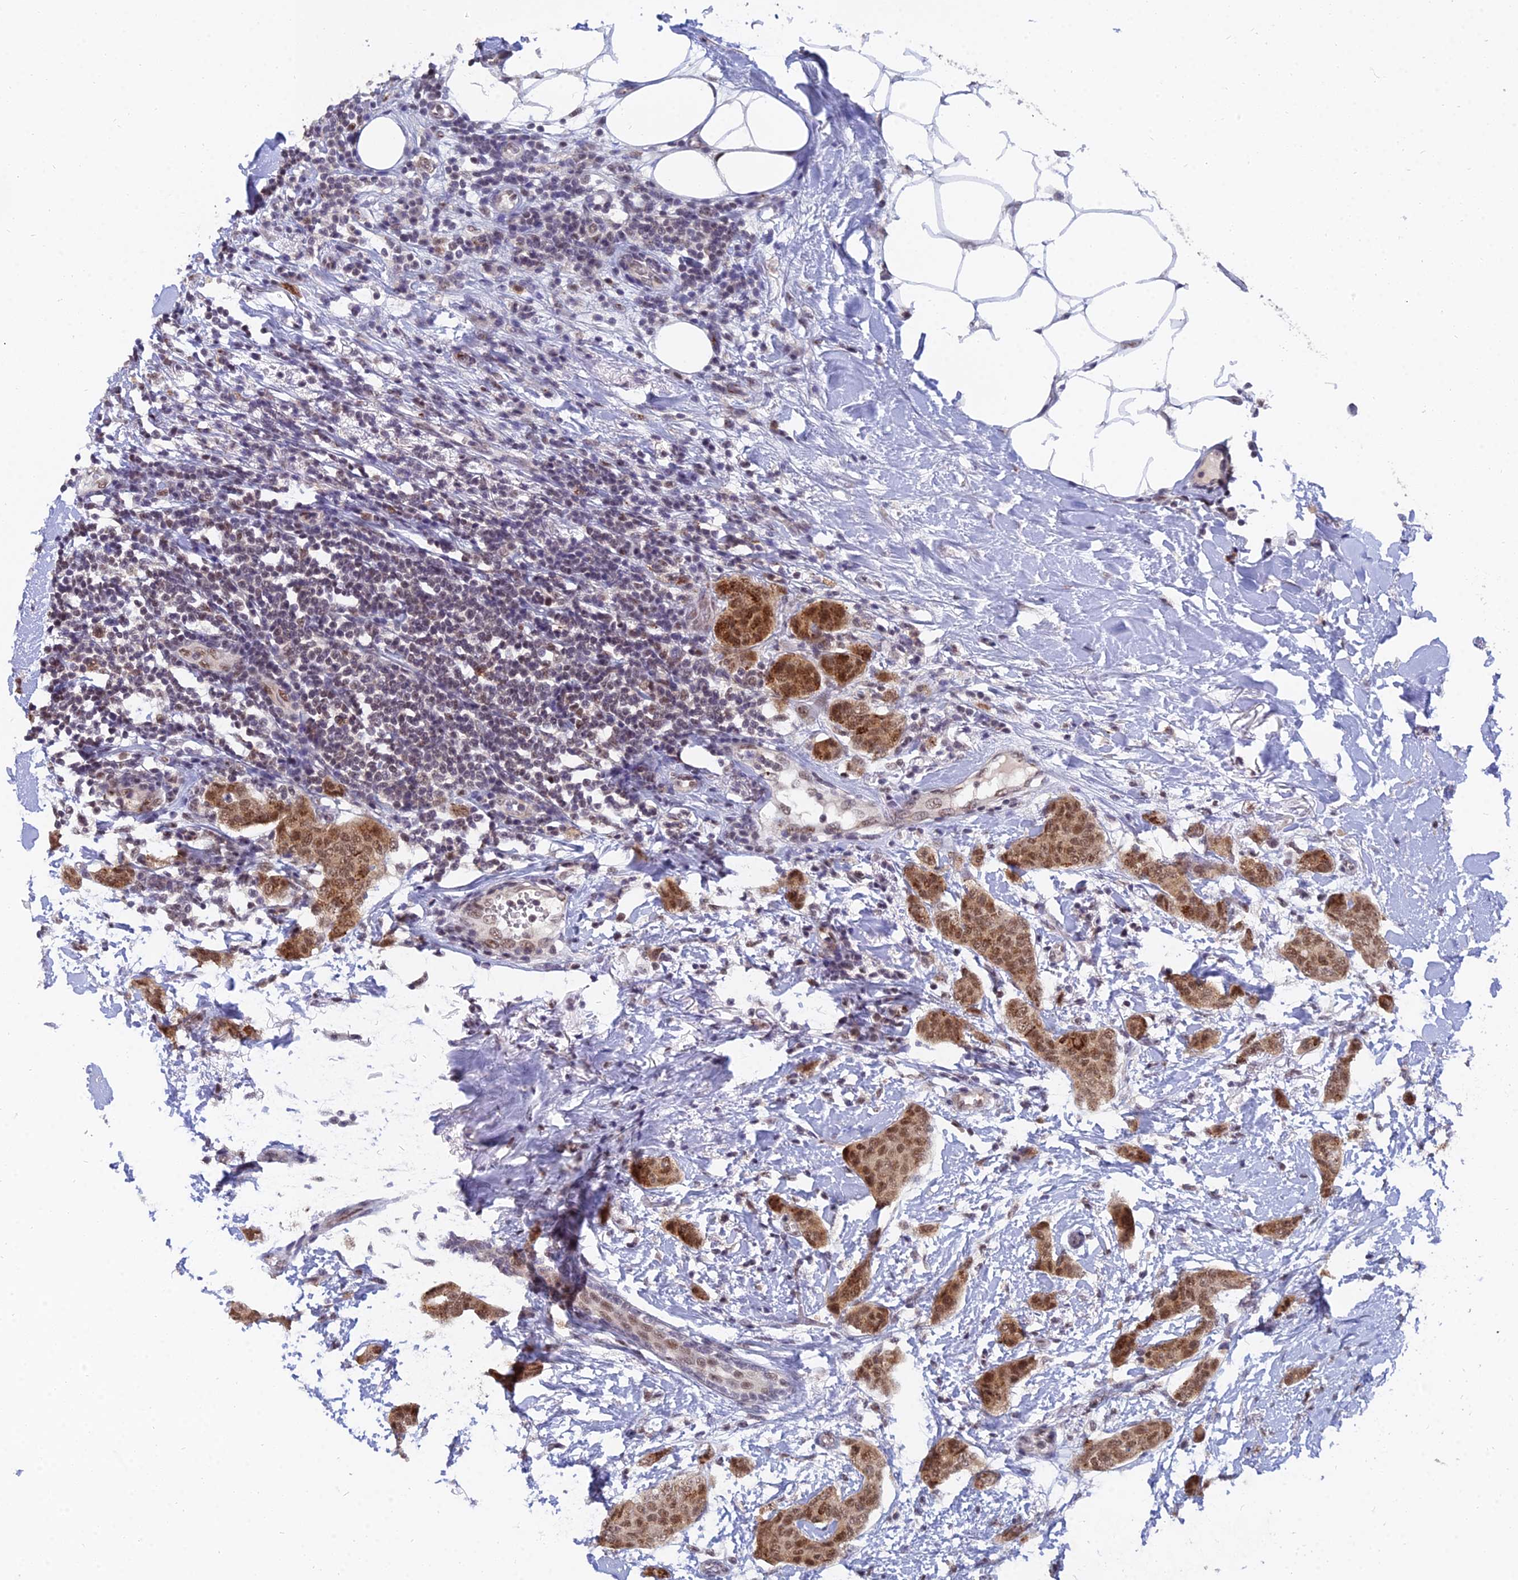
{"staining": {"intensity": "moderate", "quantity": ">75%", "location": "cytoplasmic/membranous,nuclear"}, "tissue": "breast cancer", "cell_type": "Tumor cells", "image_type": "cancer", "snomed": [{"axis": "morphology", "description": "Duct carcinoma"}, {"axis": "topography", "description": "Breast"}], "caption": "An image of breast cancer (intraductal carcinoma) stained for a protein shows moderate cytoplasmic/membranous and nuclear brown staining in tumor cells. Nuclei are stained in blue.", "gene": "THOC3", "patient": {"sex": "female", "age": 72}}